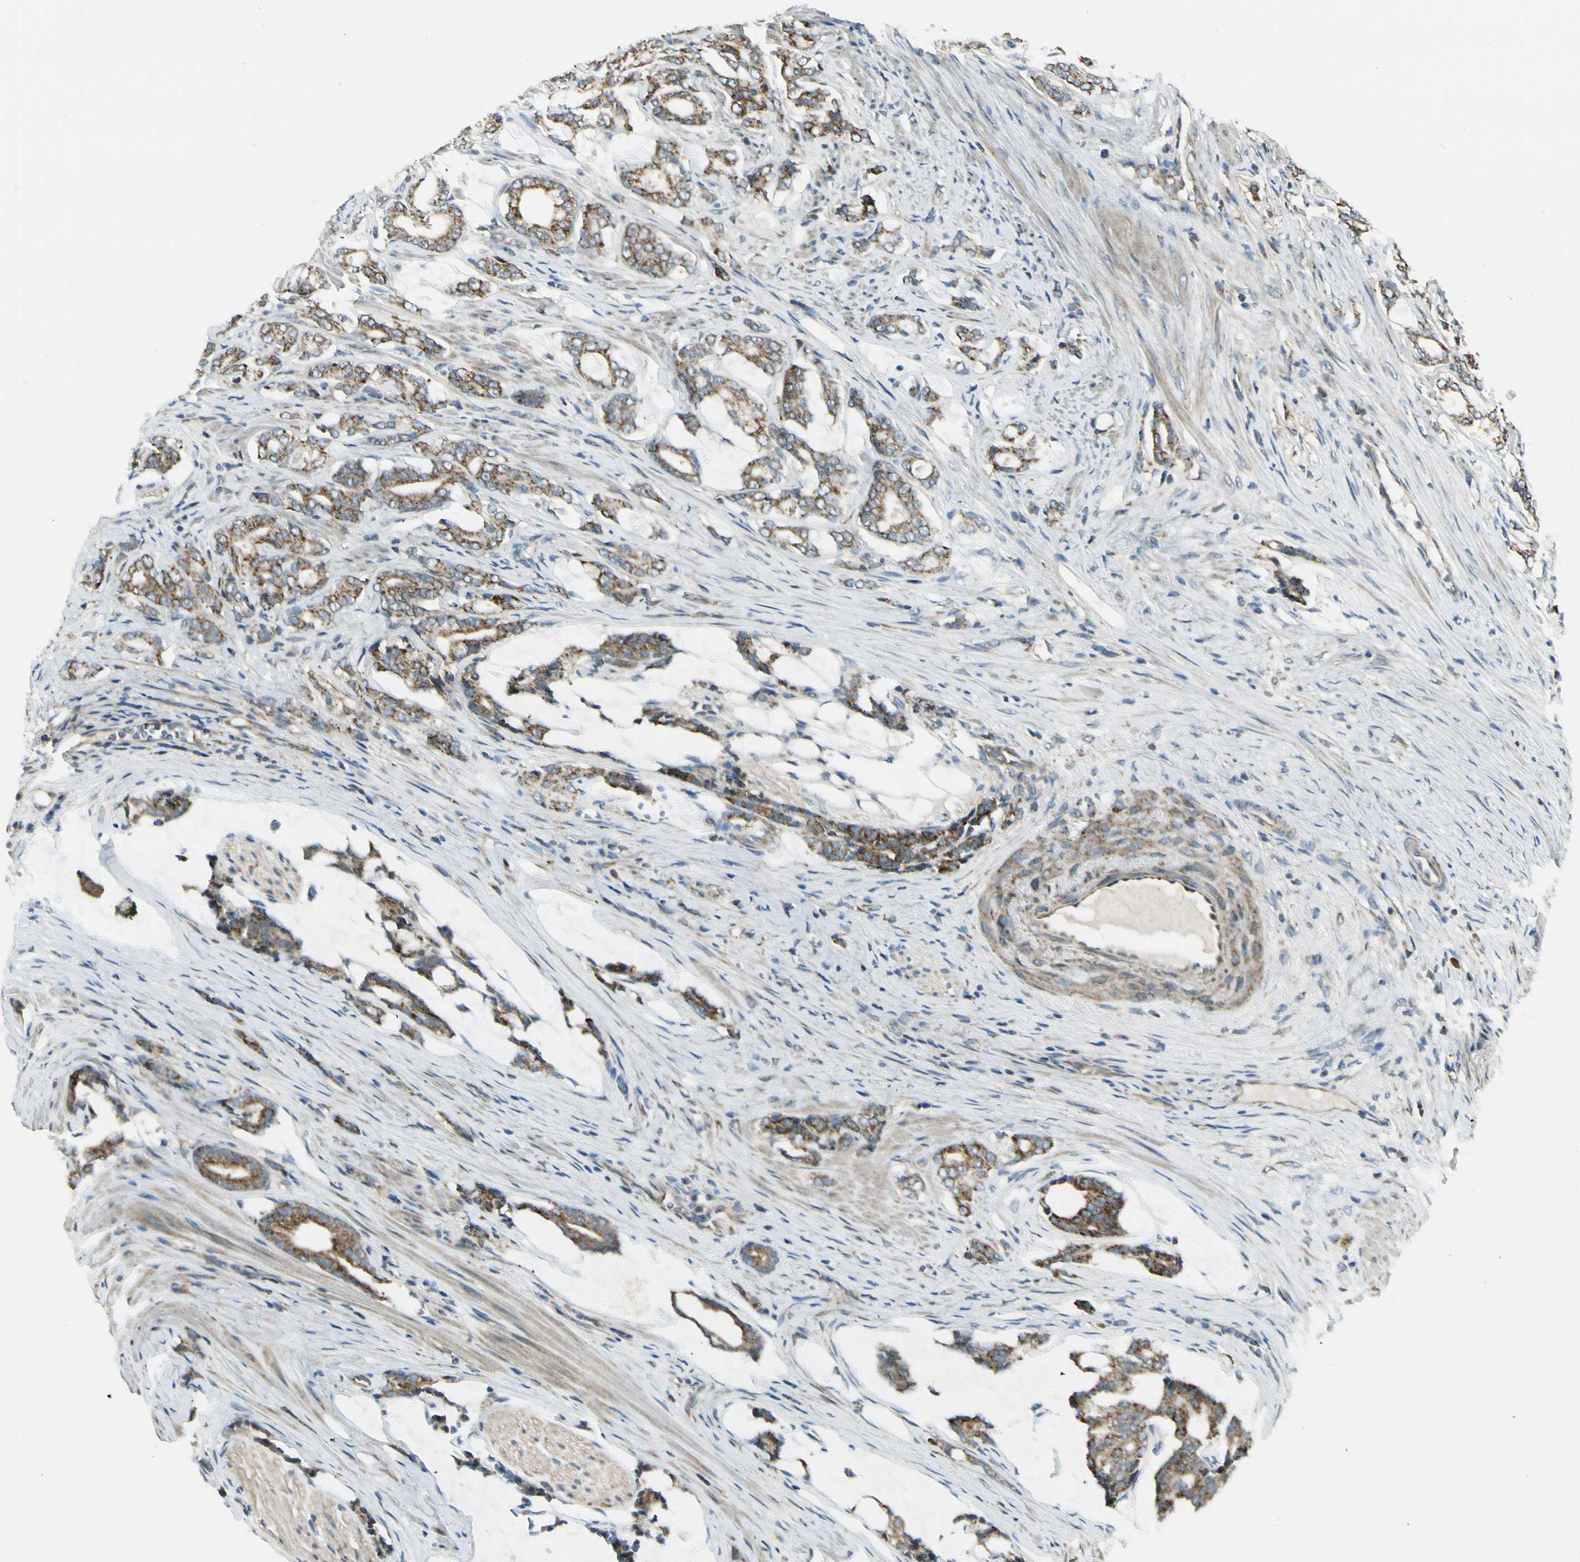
{"staining": {"intensity": "moderate", "quantity": ">75%", "location": "cytoplasmic/membranous"}, "tissue": "prostate cancer", "cell_type": "Tumor cells", "image_type": "cancer", "snomed": [{"axis": "morphology", "description": "Adenocarcinoma, Low grade"}, {"axis": "topography", "description": "Prostate"}], "caption": "The image displays staining of prostate adenocarcinoma (low-grade), revealing moderate cytoplasmic/membranous protein expression (brown color) within tumor cells.", "gene": "EPHB3", "patient": {"sex": "male", "age": 58}}